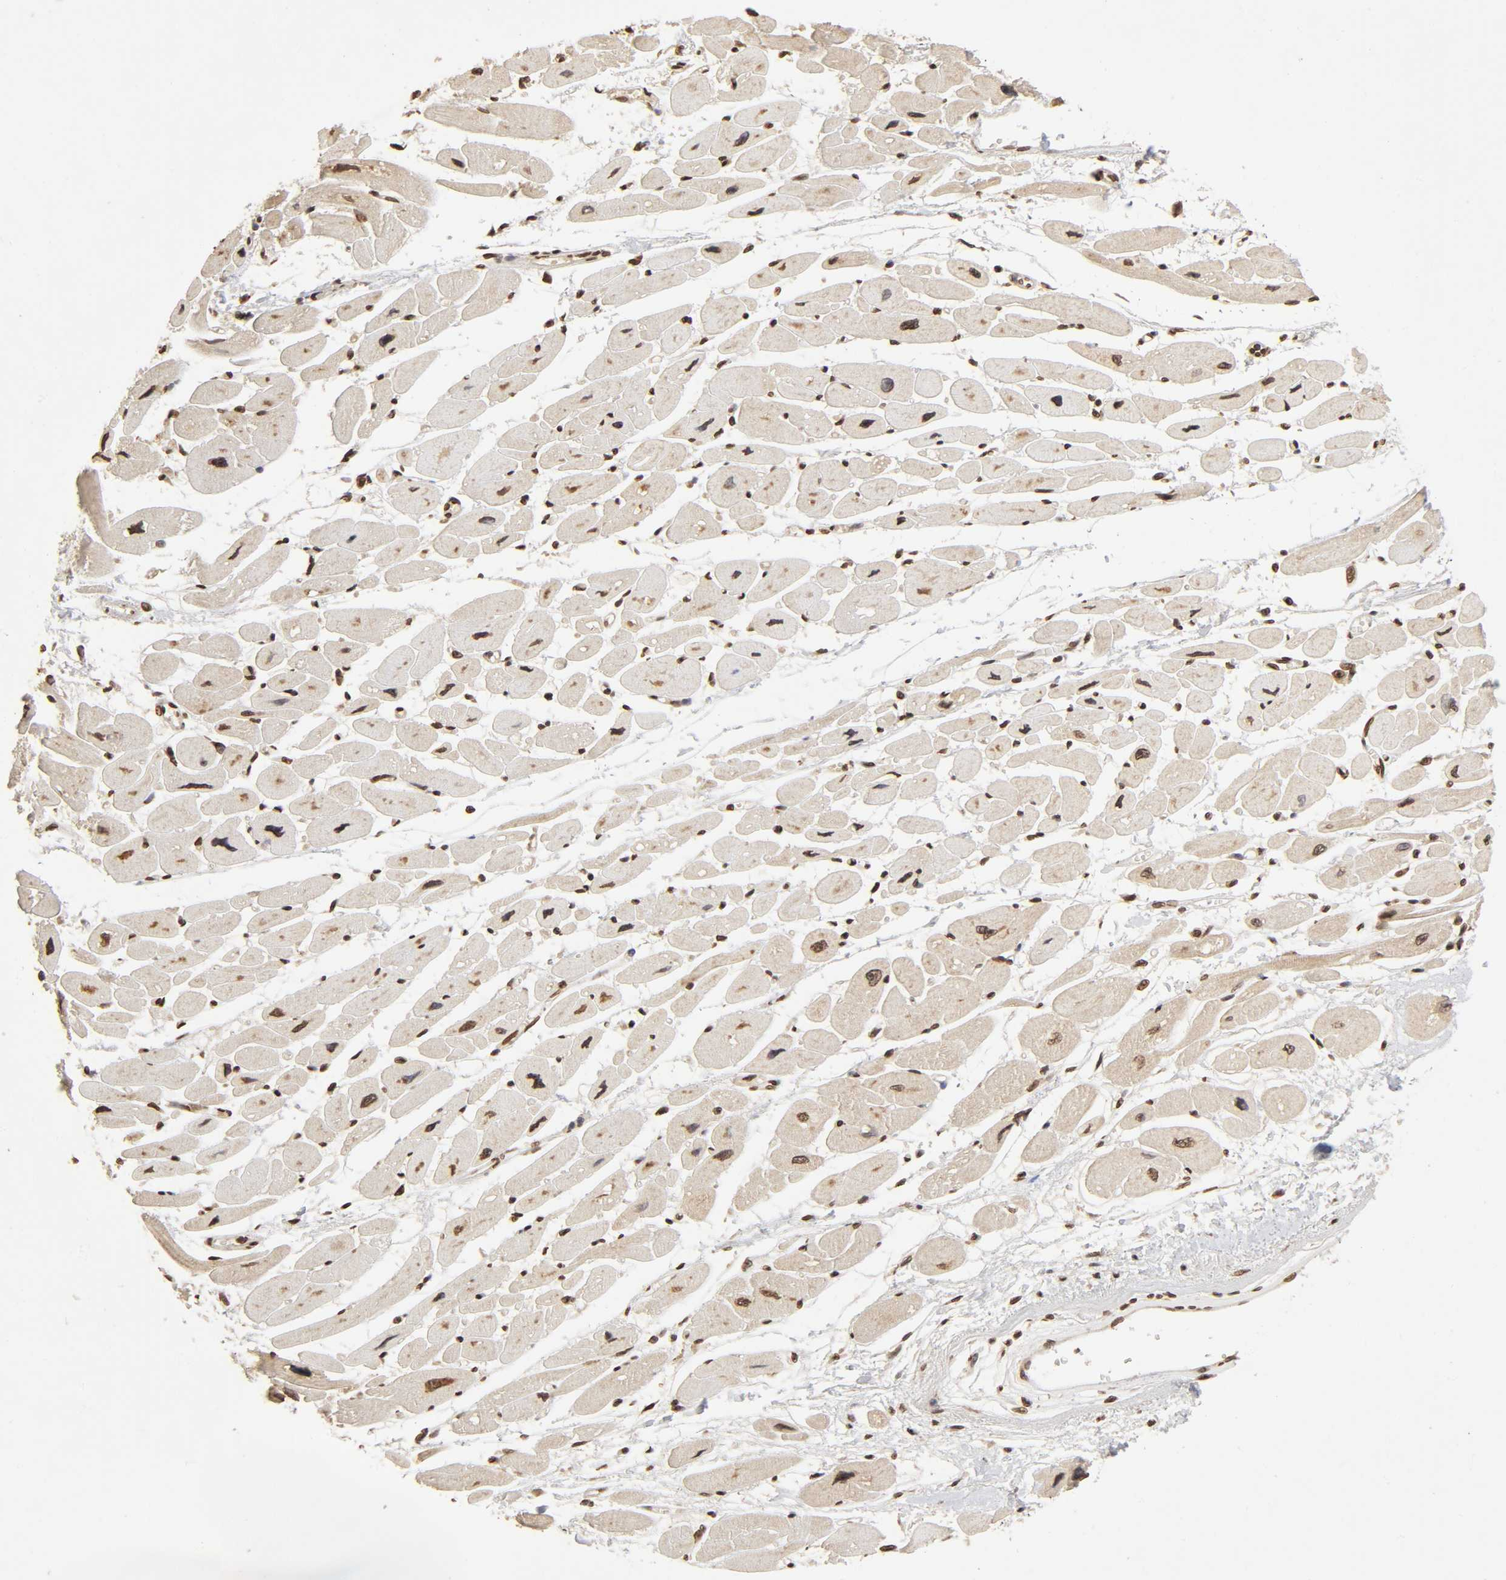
{"staining": {"intensity": "weak", "quantity": ">75%", "location": "nuclear"}, "tissue": "heart muscle", "cell_type": "Cardiomyocytes", "image_type": "normal", "snomed": [{"axis": "morphology", "description": "Normal tissue, NOS"}, {"axis": "topography", "description": "Heart"}], "caption": "Approximately >75% of cardiomyocytes in benign human heart muscle demonstrate weak nuclear protein positivity as visualized by brown immunohistochemical staining.", "gene": "MLLT6", "patient": {"sex": "female", "age": 54}}